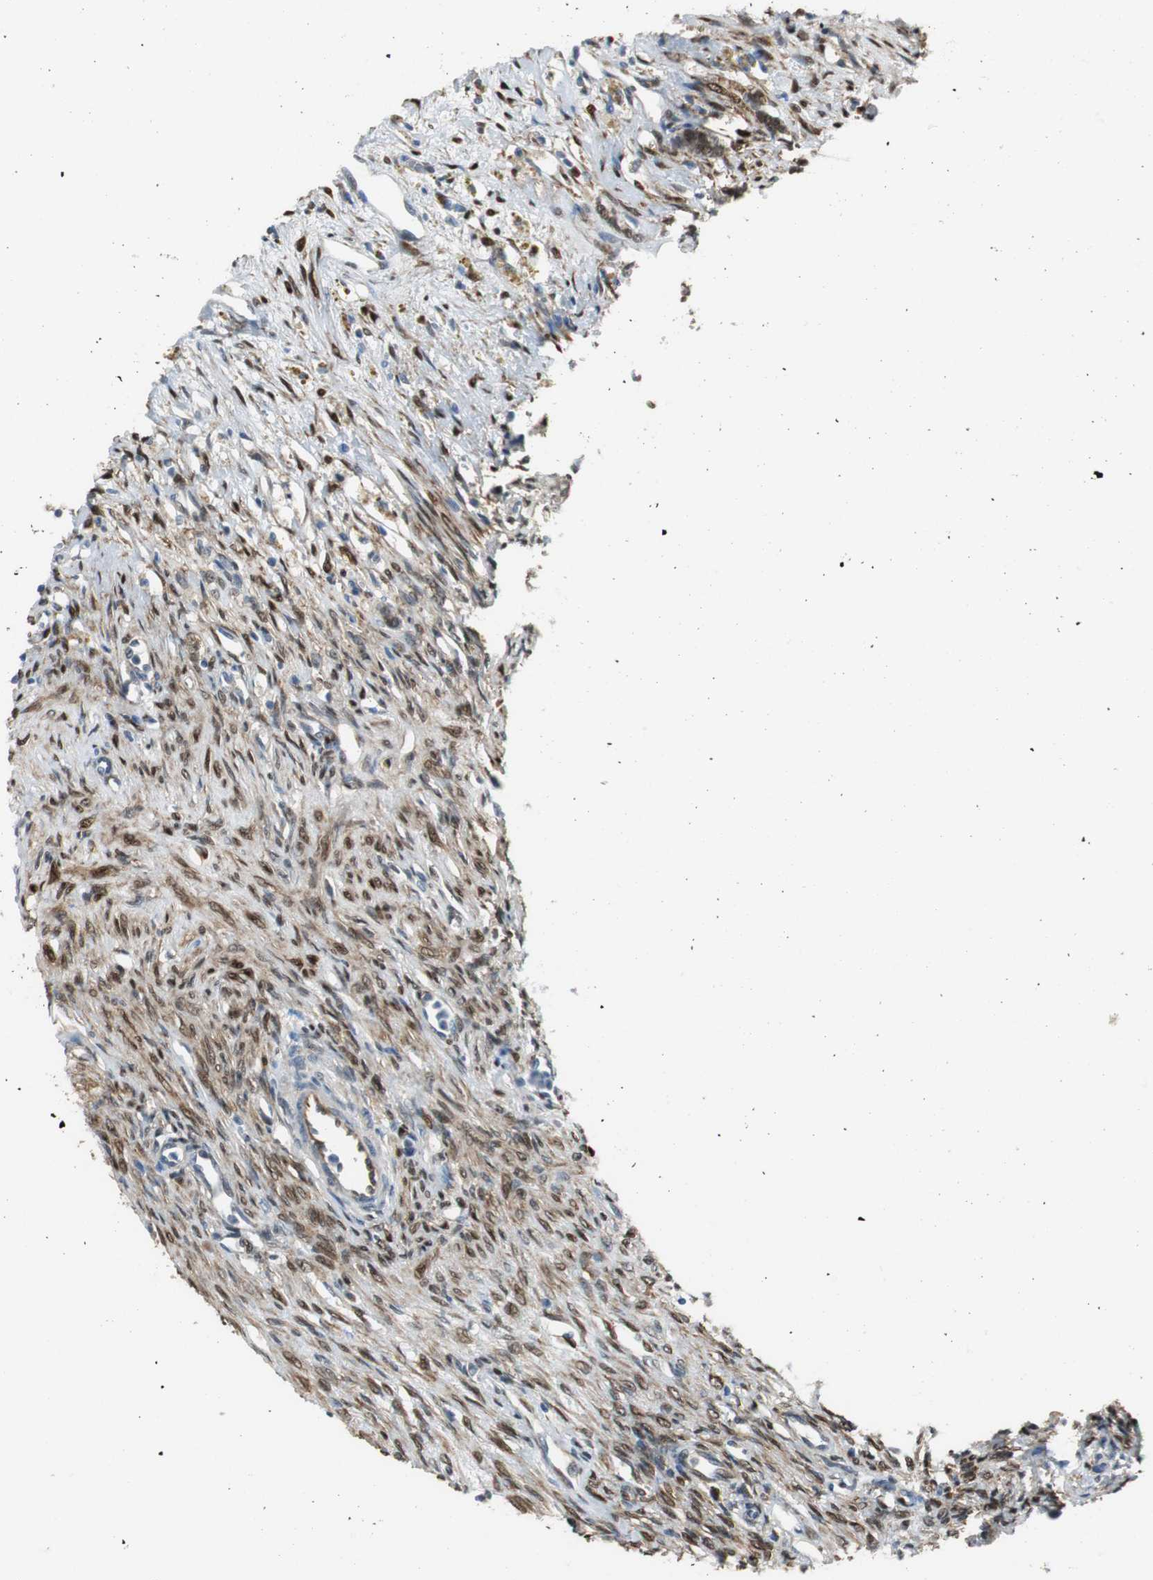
{"staining": {"intensity": "moderate", "quantity": ">75%", "location": "cytoplasmic/membranous"}, "tissue": "ovary", "cell_type": "Follicle cells", "image_type": "normal", "snomed": [{"axis": "morphology", "description": "Normal tissue, NOS"}, {"axis": "topography", "description": "Ovary"}], "caption": "IHC (DAB) staining of benign human ovary reveals moderate cytoplasmic/membranous protein positivity in approximately >75% of follicle cells. (Stains: DAB (3,3'-diaminobenzidine) in brown, nuclei in blue, Microscopy: brightfield microscopy at high magnification).", "gene": "FHL2", "patient": {"sex": "female", "age": 33}}